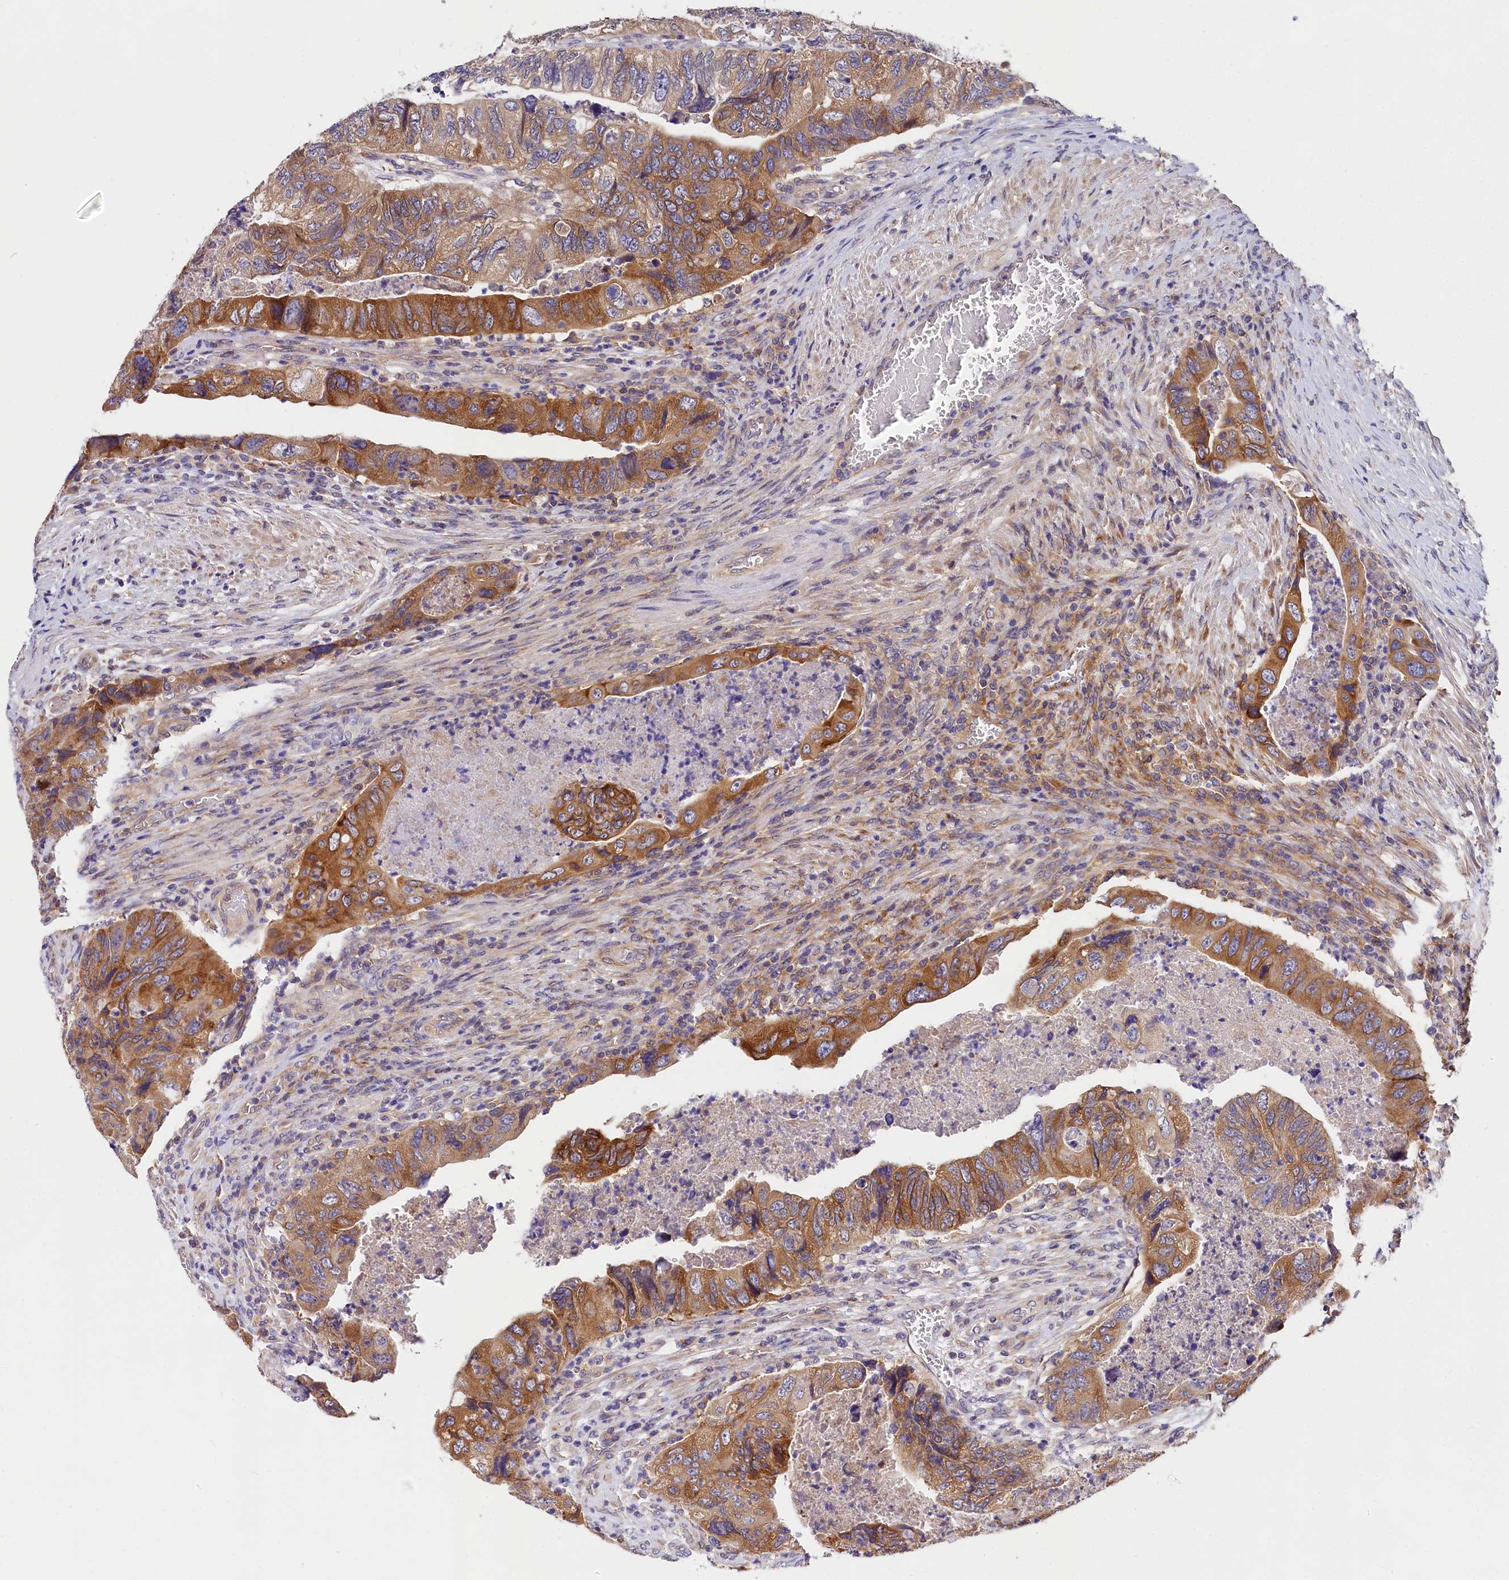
{"staining": {"intensity": "moderate", "quantity": "25%-75%", "location": "cytoplasmic/membranous"}, "tissue": "colorectal cancer", "cell_type": "Tumor cells", "image_type": "cancer", "snomed": [{"axis": "morphology", "description": "Adenocarcinoma, NOS"}, {"axis": "topography", "description": "Rectum"}], "caption": "High-power microscopy captured an IHC histopathology image of colorectal cancer, revealing moderate cytoplasmic/membranous expression in approximately 25%-75% of tumor cells.", "gene": "OAS3", "patient": {"sex": "male", "age": 63}}